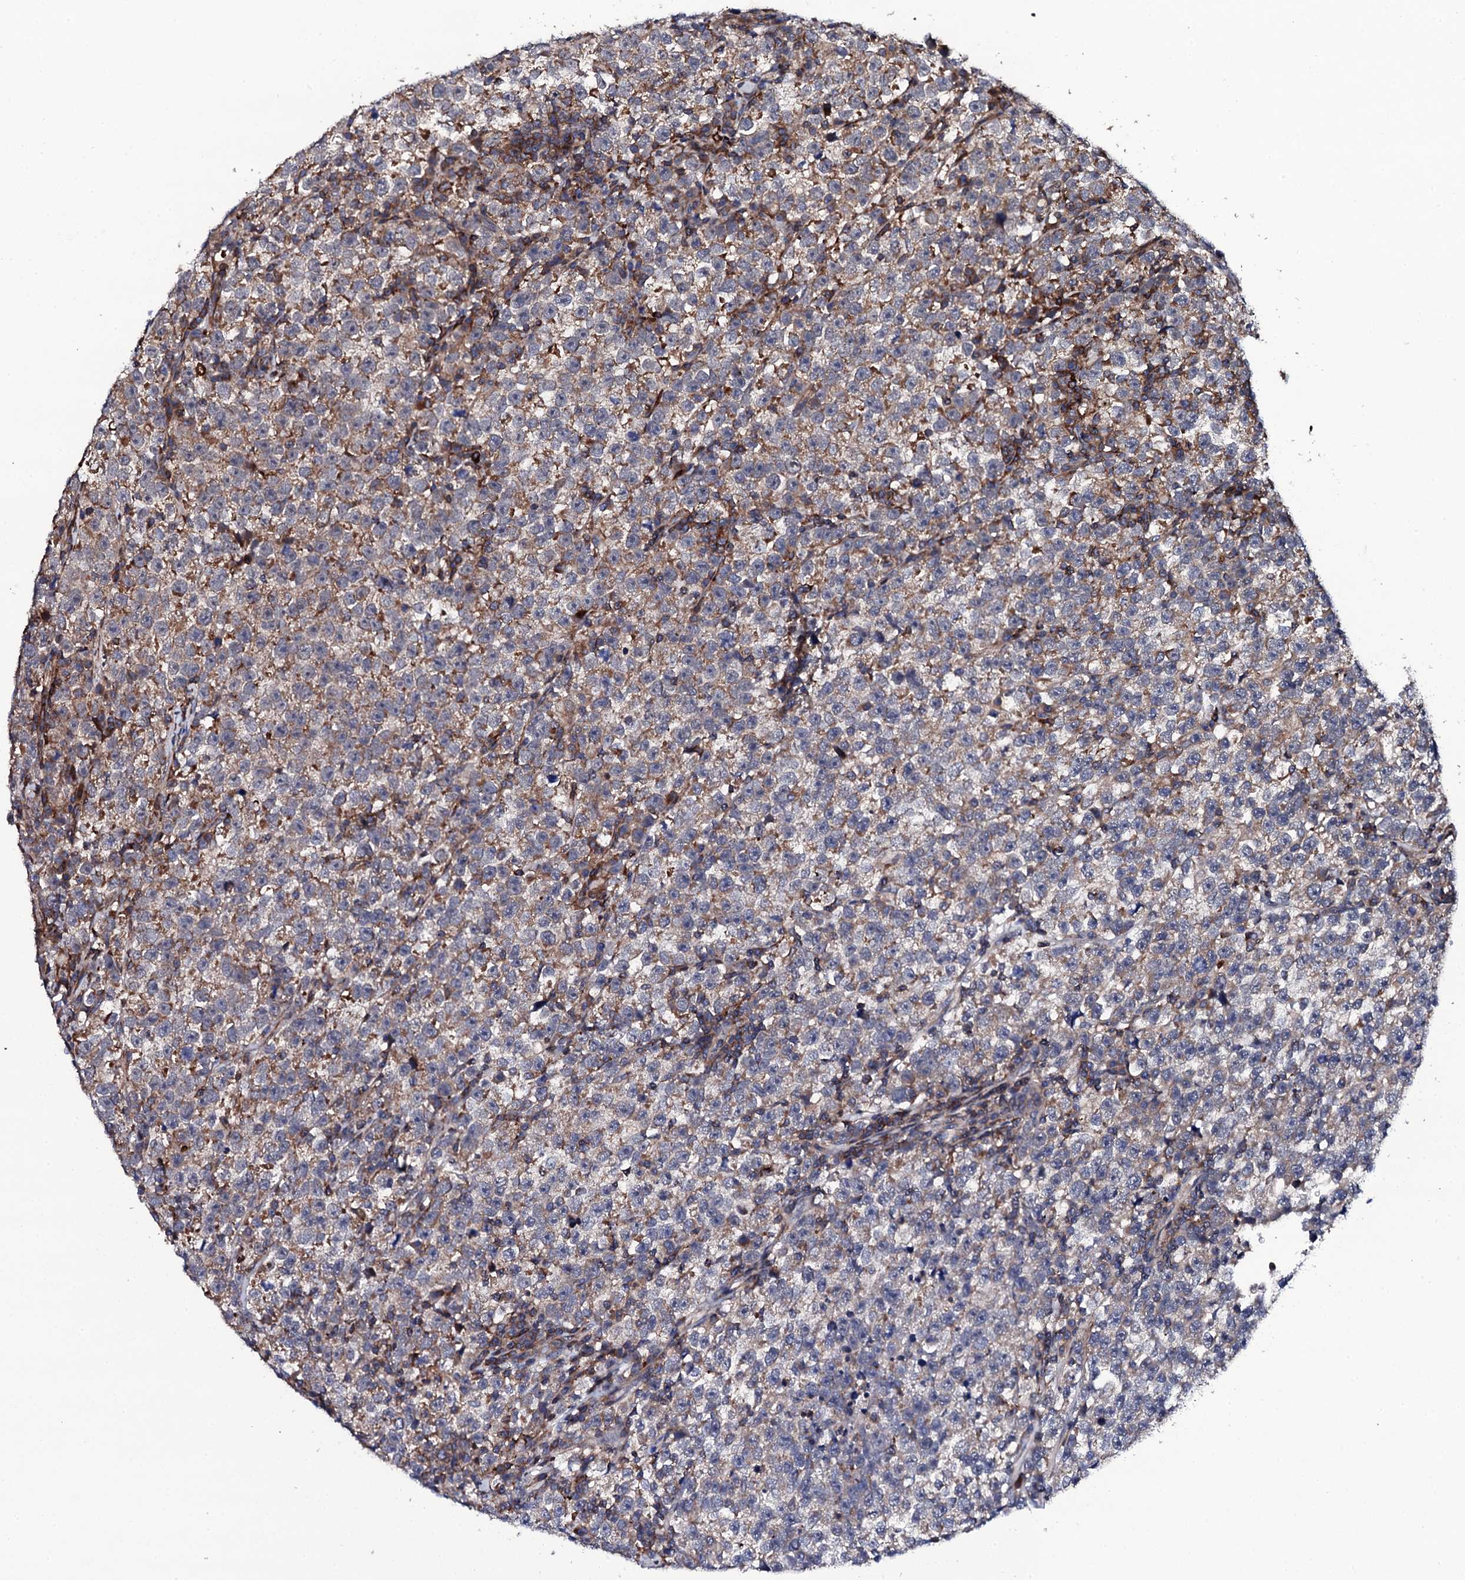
{"staining": {"intensity": "moderate", "quantity": "25%-75%", "location": "cytoplasmic/membranous"}, "tissue": "testis cancer", "cell_type": "Tumor cells", "image_type": "cancer", "snomed": [{"axis": "morphology", "description": "Normal tissue, NOS"}, {"axis": "morphology", "description": "Seminoma, NOS"}, {"axis": "topography", "description": "Testis"}], "caption": "There is medium levels of moderate cytoplasmic/membranous staining in tumor cells of seminoma (testis), as demonstrated by immunohistochemical staining (brown color).", "gene": "COG4", "patient": {"sex": "male", "age": 43}}